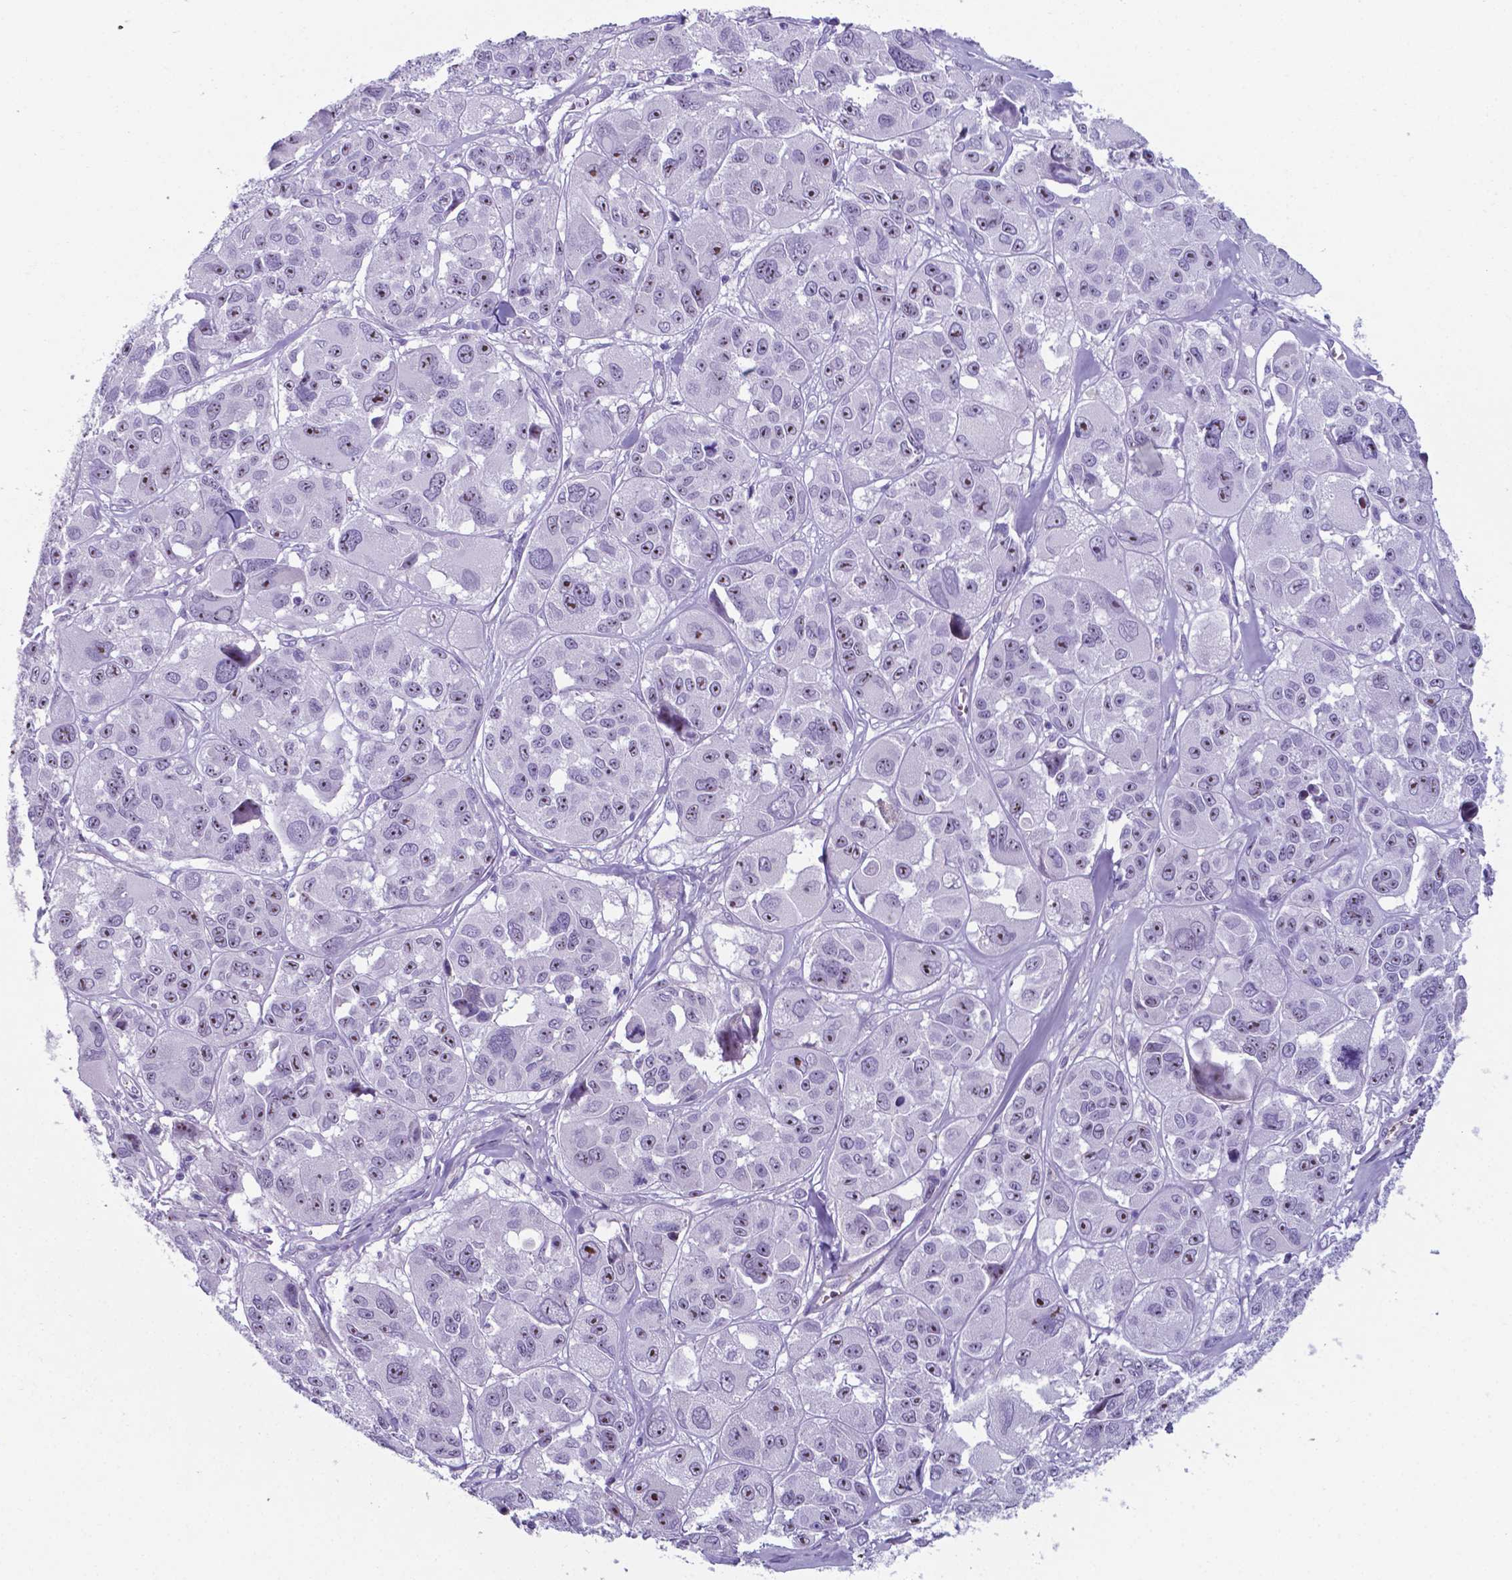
{"staining": {"intensity": "moderate", "quantity": "<25%", "location": "nuclear"}, "tissue": "melanoma", "cell_type": "Tumor cells", "image_type": "cancer", "snomed": [{"axis": "morphology", "description": "Malignant melanoma, NOS"}, {"axis": "topography", "description": "Skin"}], "caption": "Immunohistochemical staining of human malignant melanoma shows low levels of moderate nuclear protein expression in about <25% of tumor cells. (DAB IHC, brown staining for protein, blue staining for nuclei).", "gene": "AP5B1", "patient": {"sex": "female", "age": 66}}